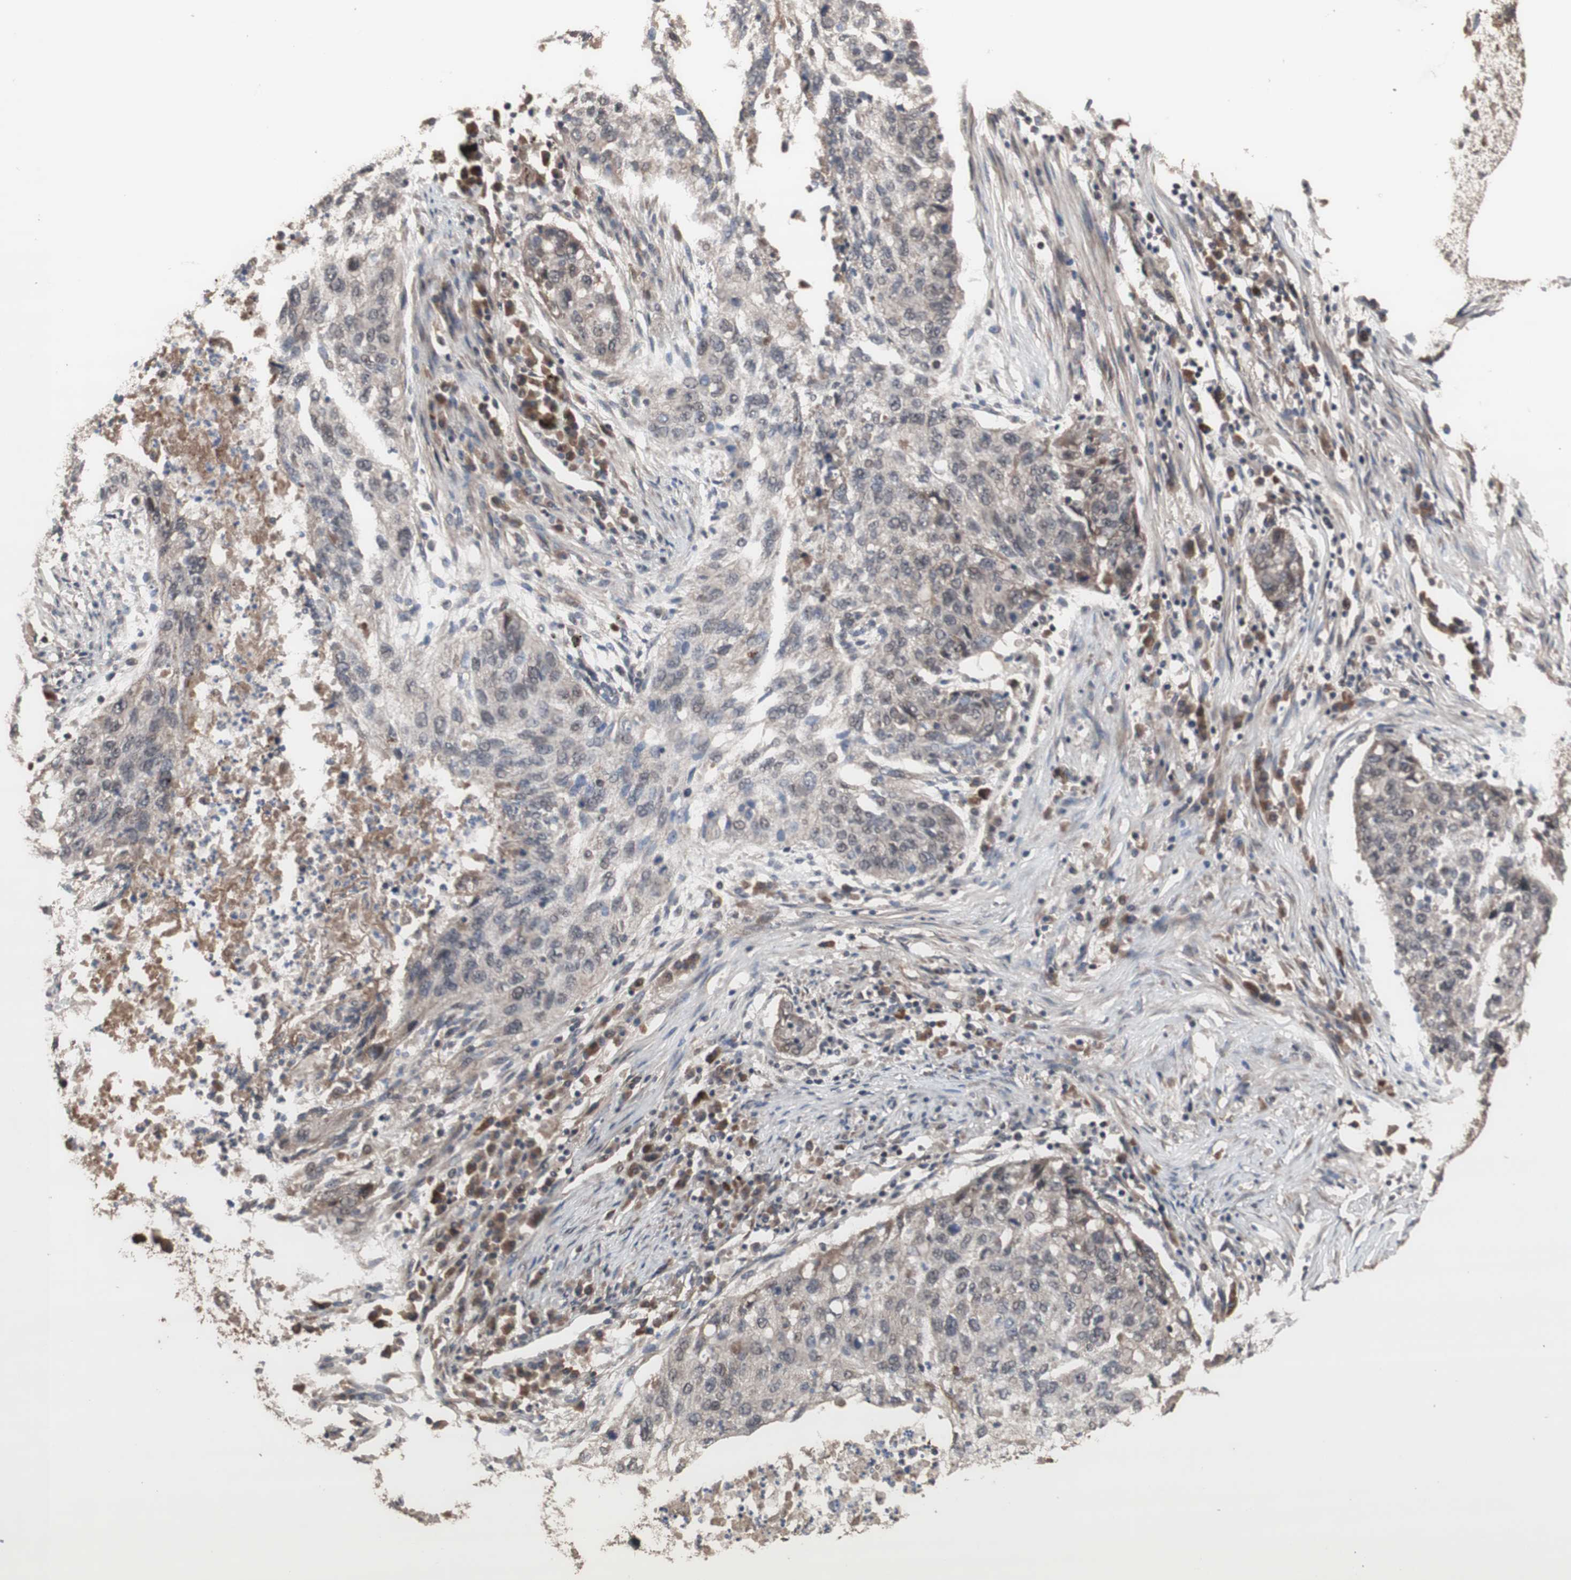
{"staining": {"intensity": "weak", "quantity": ">75%", "location": "cytoplasmic/membranous"}, "tissue": "lung cancer", "cell_type": "Tumor cells", "image_type": "cancer", "snomed": [{"axis": "morphology", "description": "Squamous cell carcinoma, NOS"}, {"axis": "topography", "description": "Lung"}], "caption": "Brown immunohistochemical staining in human squamous cell carcinoma (lung) shows weak cytoplasmic/membranous expression in approximately >75% of tumor cells. (DAB (3,3'-diaminobenzidine) IHC with brightfield microscopy, high magnification).", "gene": "KANSL1", "patient": {"sex": "female", "age": 63}}